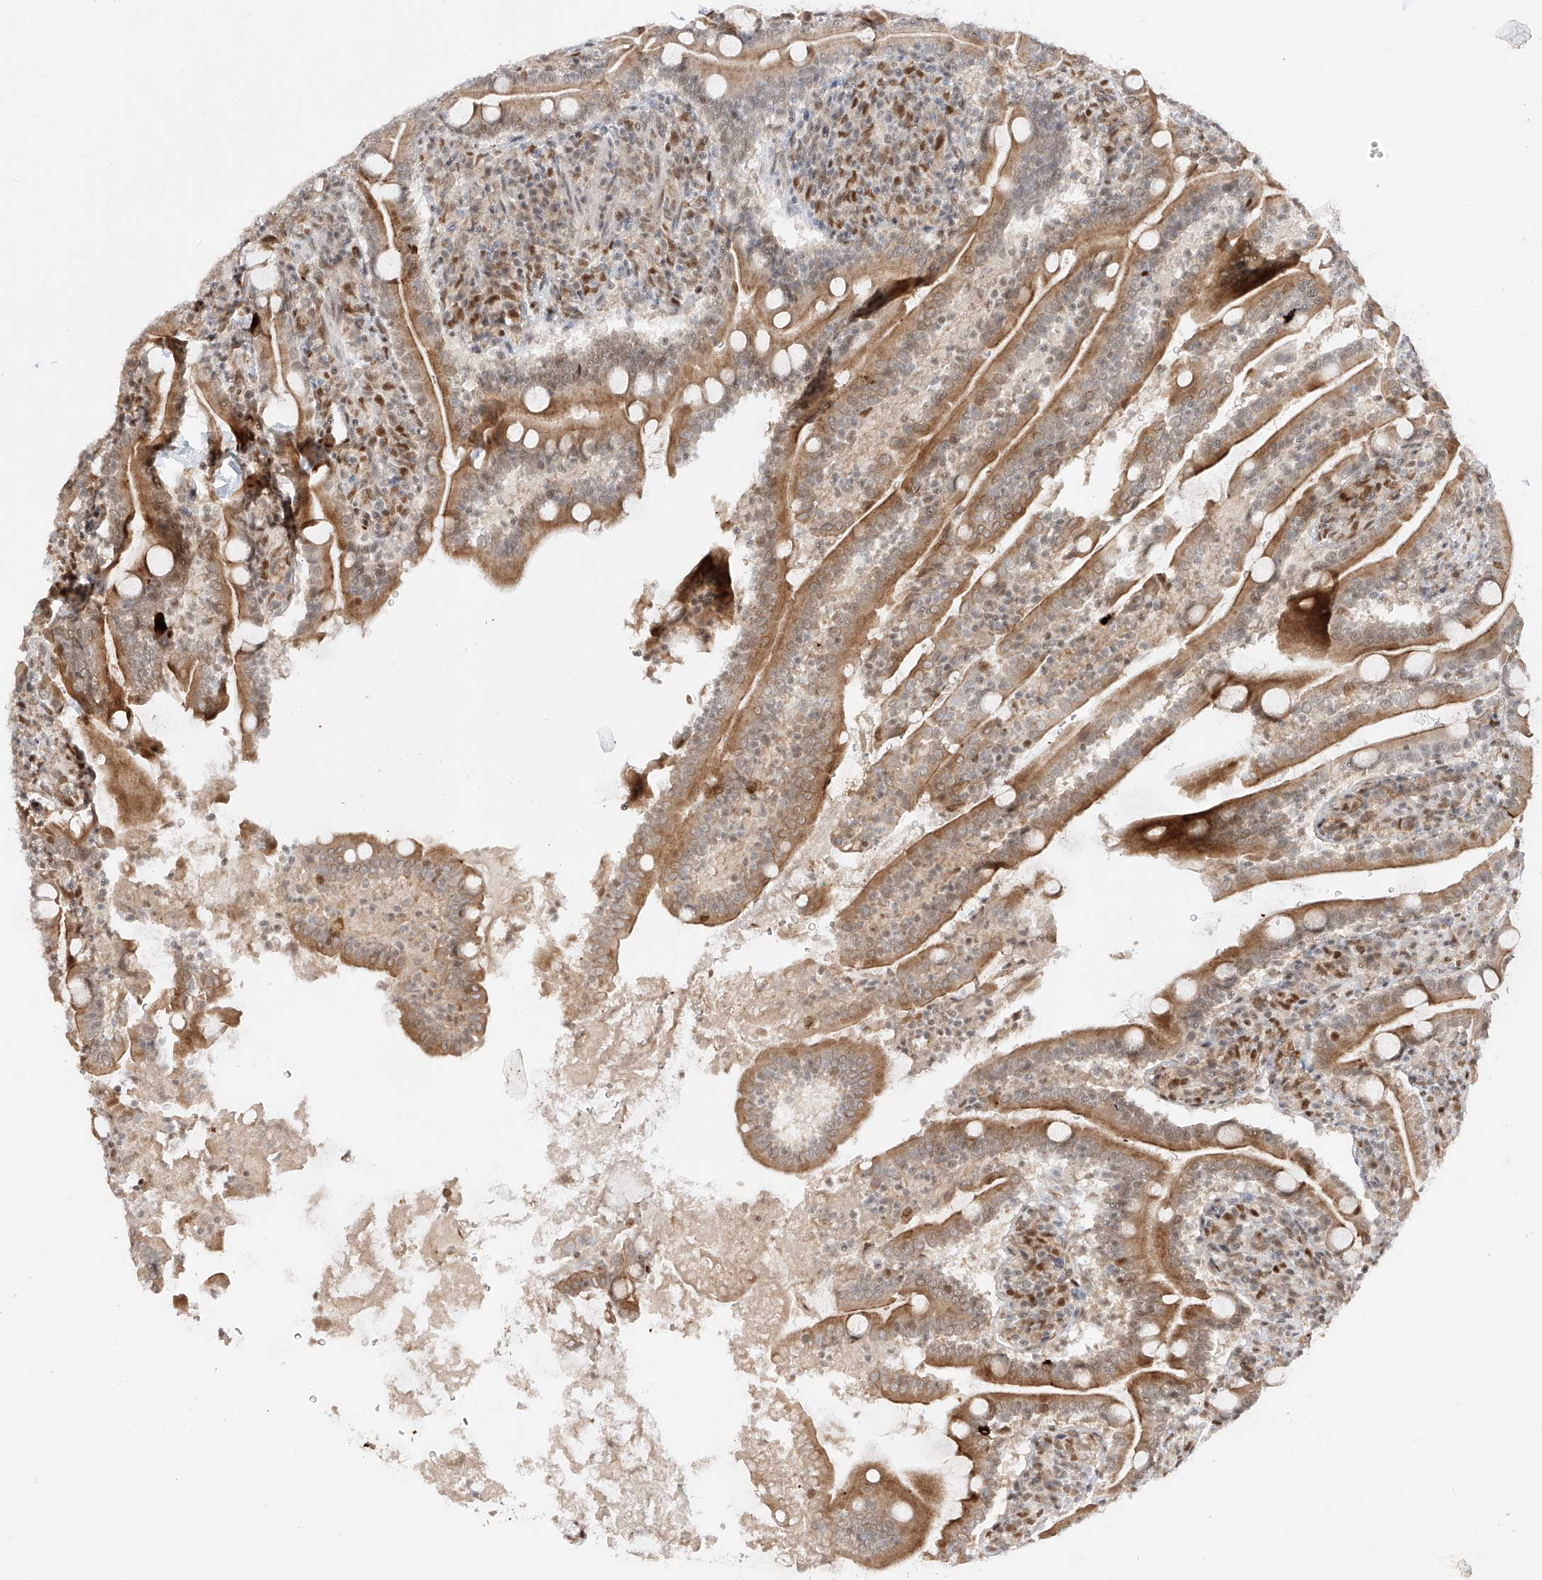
{"staining": {"intensity": "strong", "quantity": "25%-75%", "location": "cytoplasmic/membranous,nuclear"}, "tissue": "duodenum", "cell_type": "Glandular cells", "image_type": "normal", "snomed": [{"axis": "morphology", "description": "Normal tissue, NOS"}, {"axis": "topography", "description": "Duodenum"}], "caption": "Immunohistochemistry (IHC) of normal human duodenum demonstrates high levels of strong cytoplasmic/membranous,nuclear expression in approximately 25%-75% of glandular cells.", "gene": "POGK", "patient": {"sex": "male", "age": 35}}